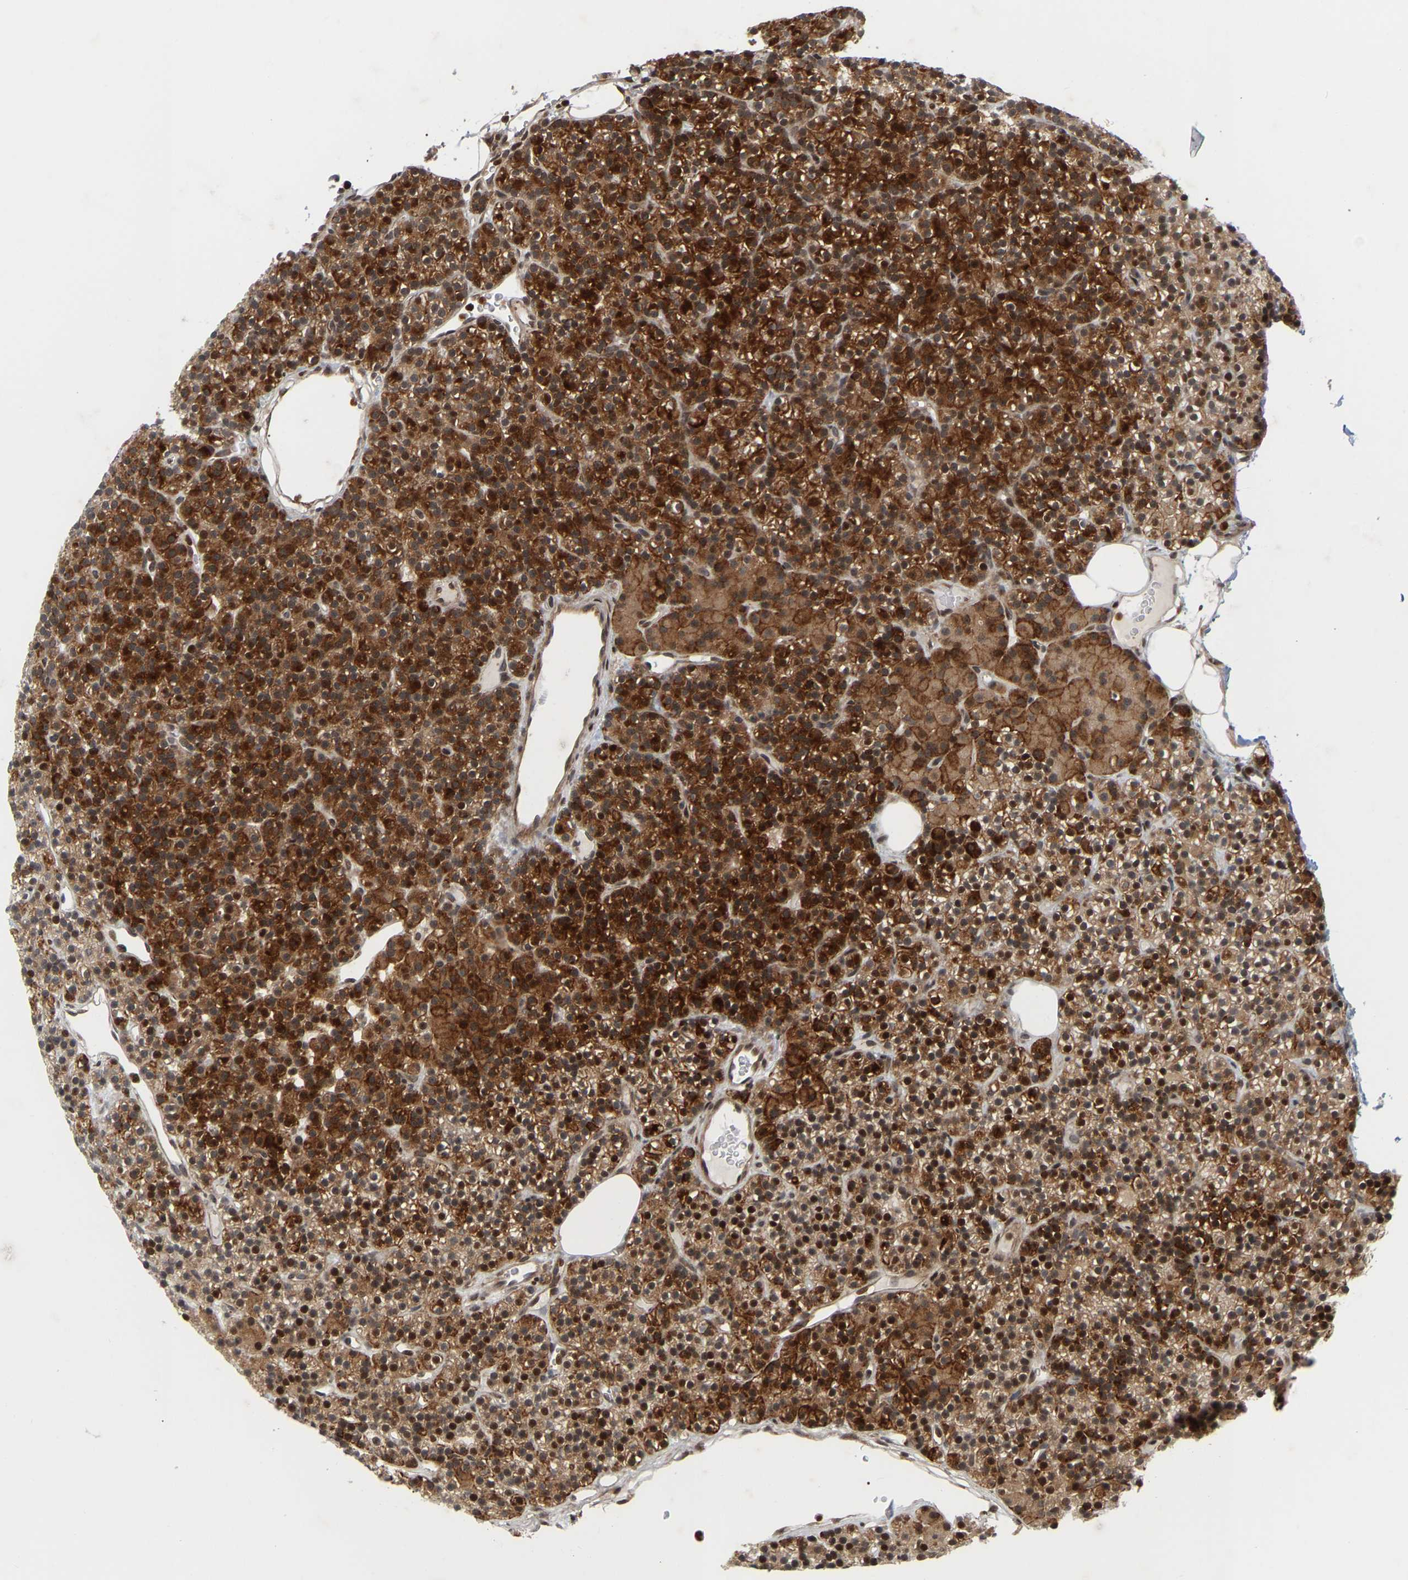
{"staining": {"intensity": "strong", "quantity": "25%-75%", "location": "cytoplasmic/membranous,nuclear"}, "tissue": "parathyroid gland", "cell_type": "Glandular cells", "image_type": "normal", "snomed": [{"axis": "morphology", "description": "Normal tissue, NOS"}, {"axis": "morphology", "description": "Hyperplasia, NOS"}, {"axis": "topography", "description": "Parathyroid gland"}], "caption": "IHC staining of unremarkable parathyroid gland, which shows high levels of strong cytoplasmic/membranous,nuclear positivity in approximately 25%-75% of glandular cells indicating strong cytoplasmic/membranous,nuclear protein positivity. The staining was performed using DAB (3,3'-diaminobenzidine) (brown) for protein detection and nuclei were counterstained in hematoxylin (blue).", "gene": "NFE2L2", "patient": {"sex": "male", "age": 44}}